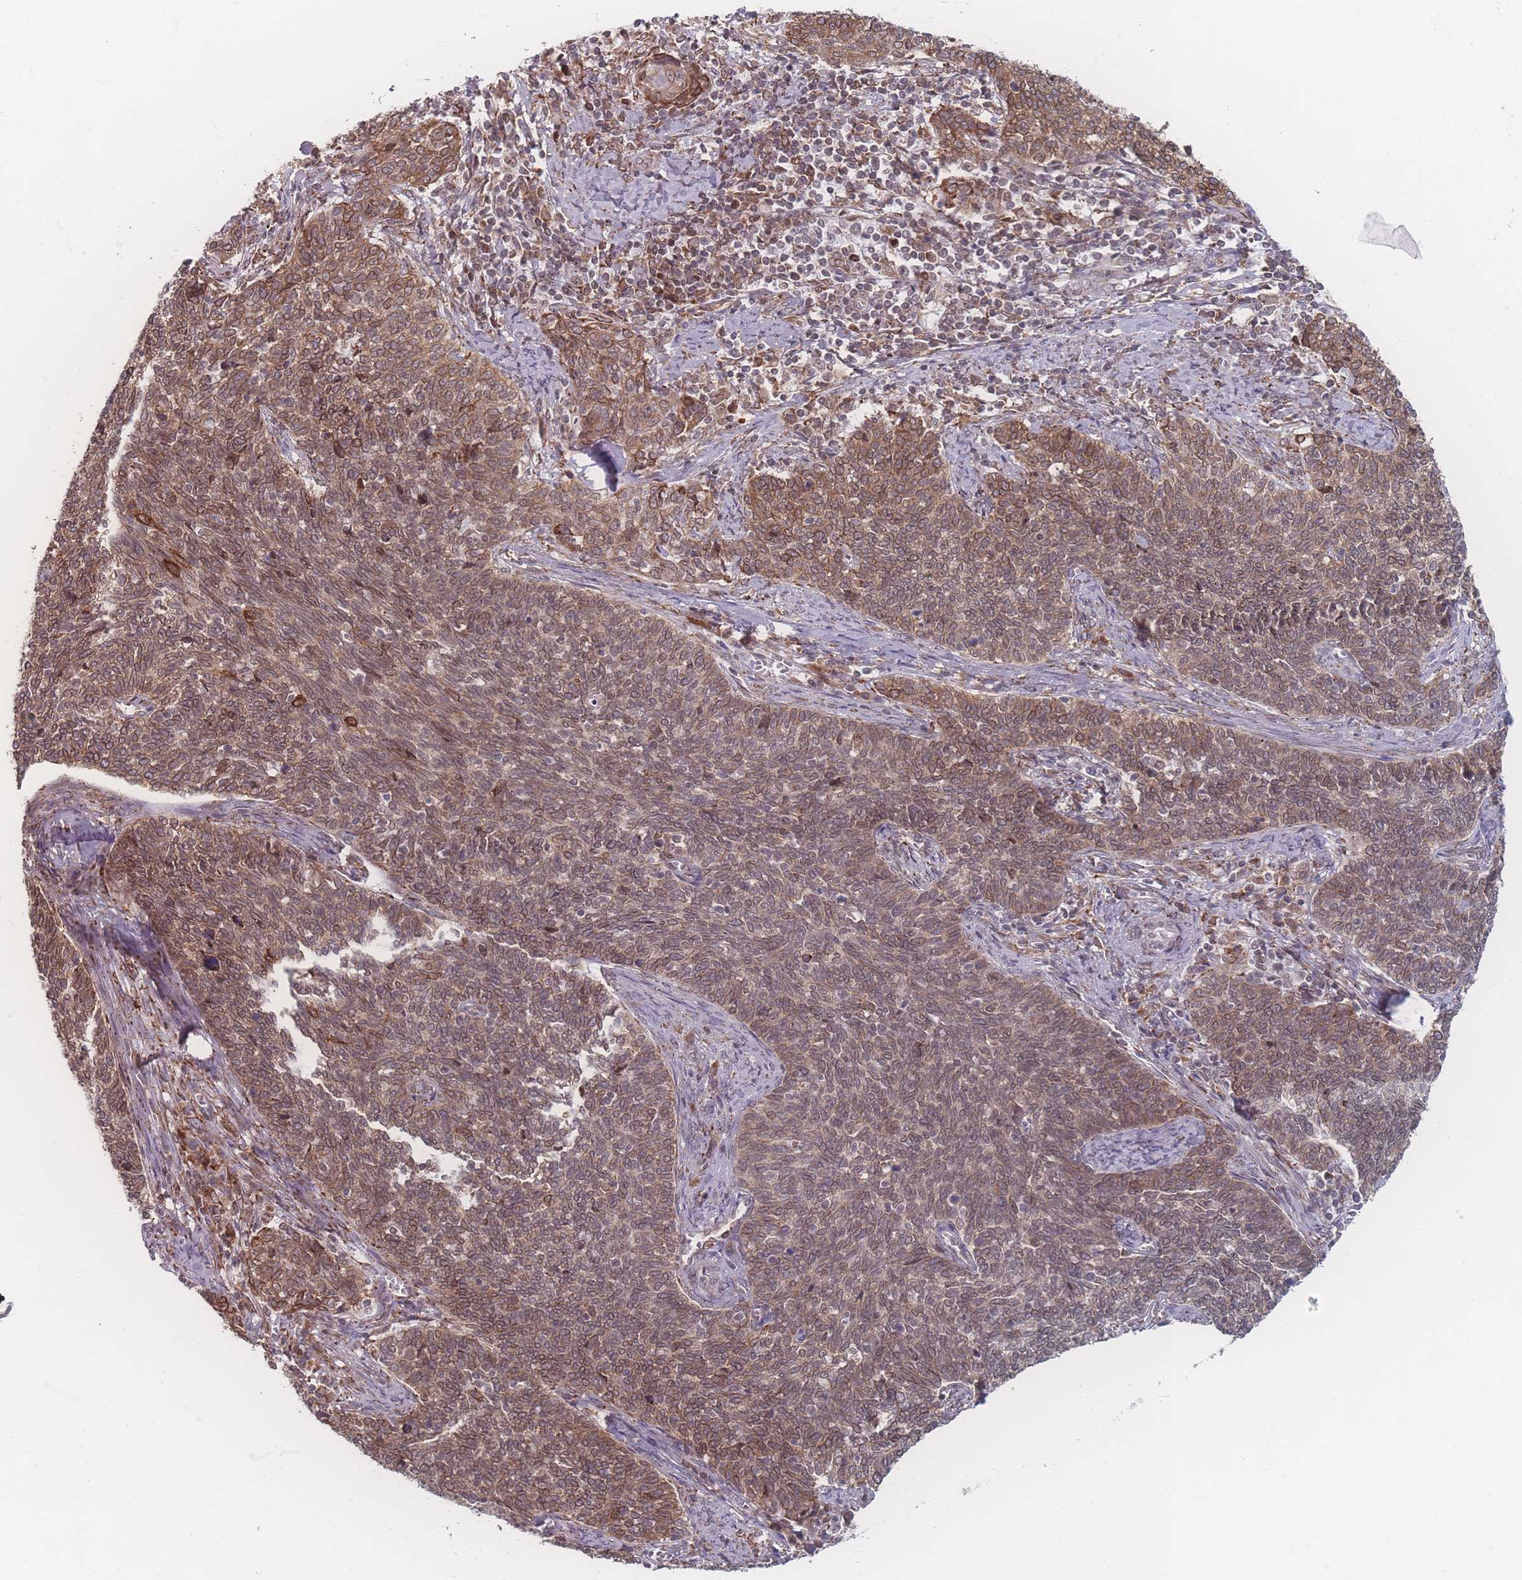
{"staining": {"intensity": "moderate", "quantity": ">75%", "location": "cytoplasmic/membranous,nuclear"}, "tissue": "cervical cancer", "cell_type": "Tumor cells", "image_type": "cancer", "snomed": [{"axis": "morphology", "description": "Squamous cell carcinoma, NOS"}, {"axis": "topography", "description": "Cervix"}], "caption": "Immunohistochemistry micrograph of neoplastic tissue: human cervical cancer (squamous cell carcinoma) stained using IHC exhibits medium levels of moderate protein expression localized specifically in the cytoplasmic/membranous and nuclear of tumor cells, appearing as a cytoplasmic/membranous and nuclear brown color.", "gene": "ZC3H13", "patient": {"sex": "female", "age": 39}}